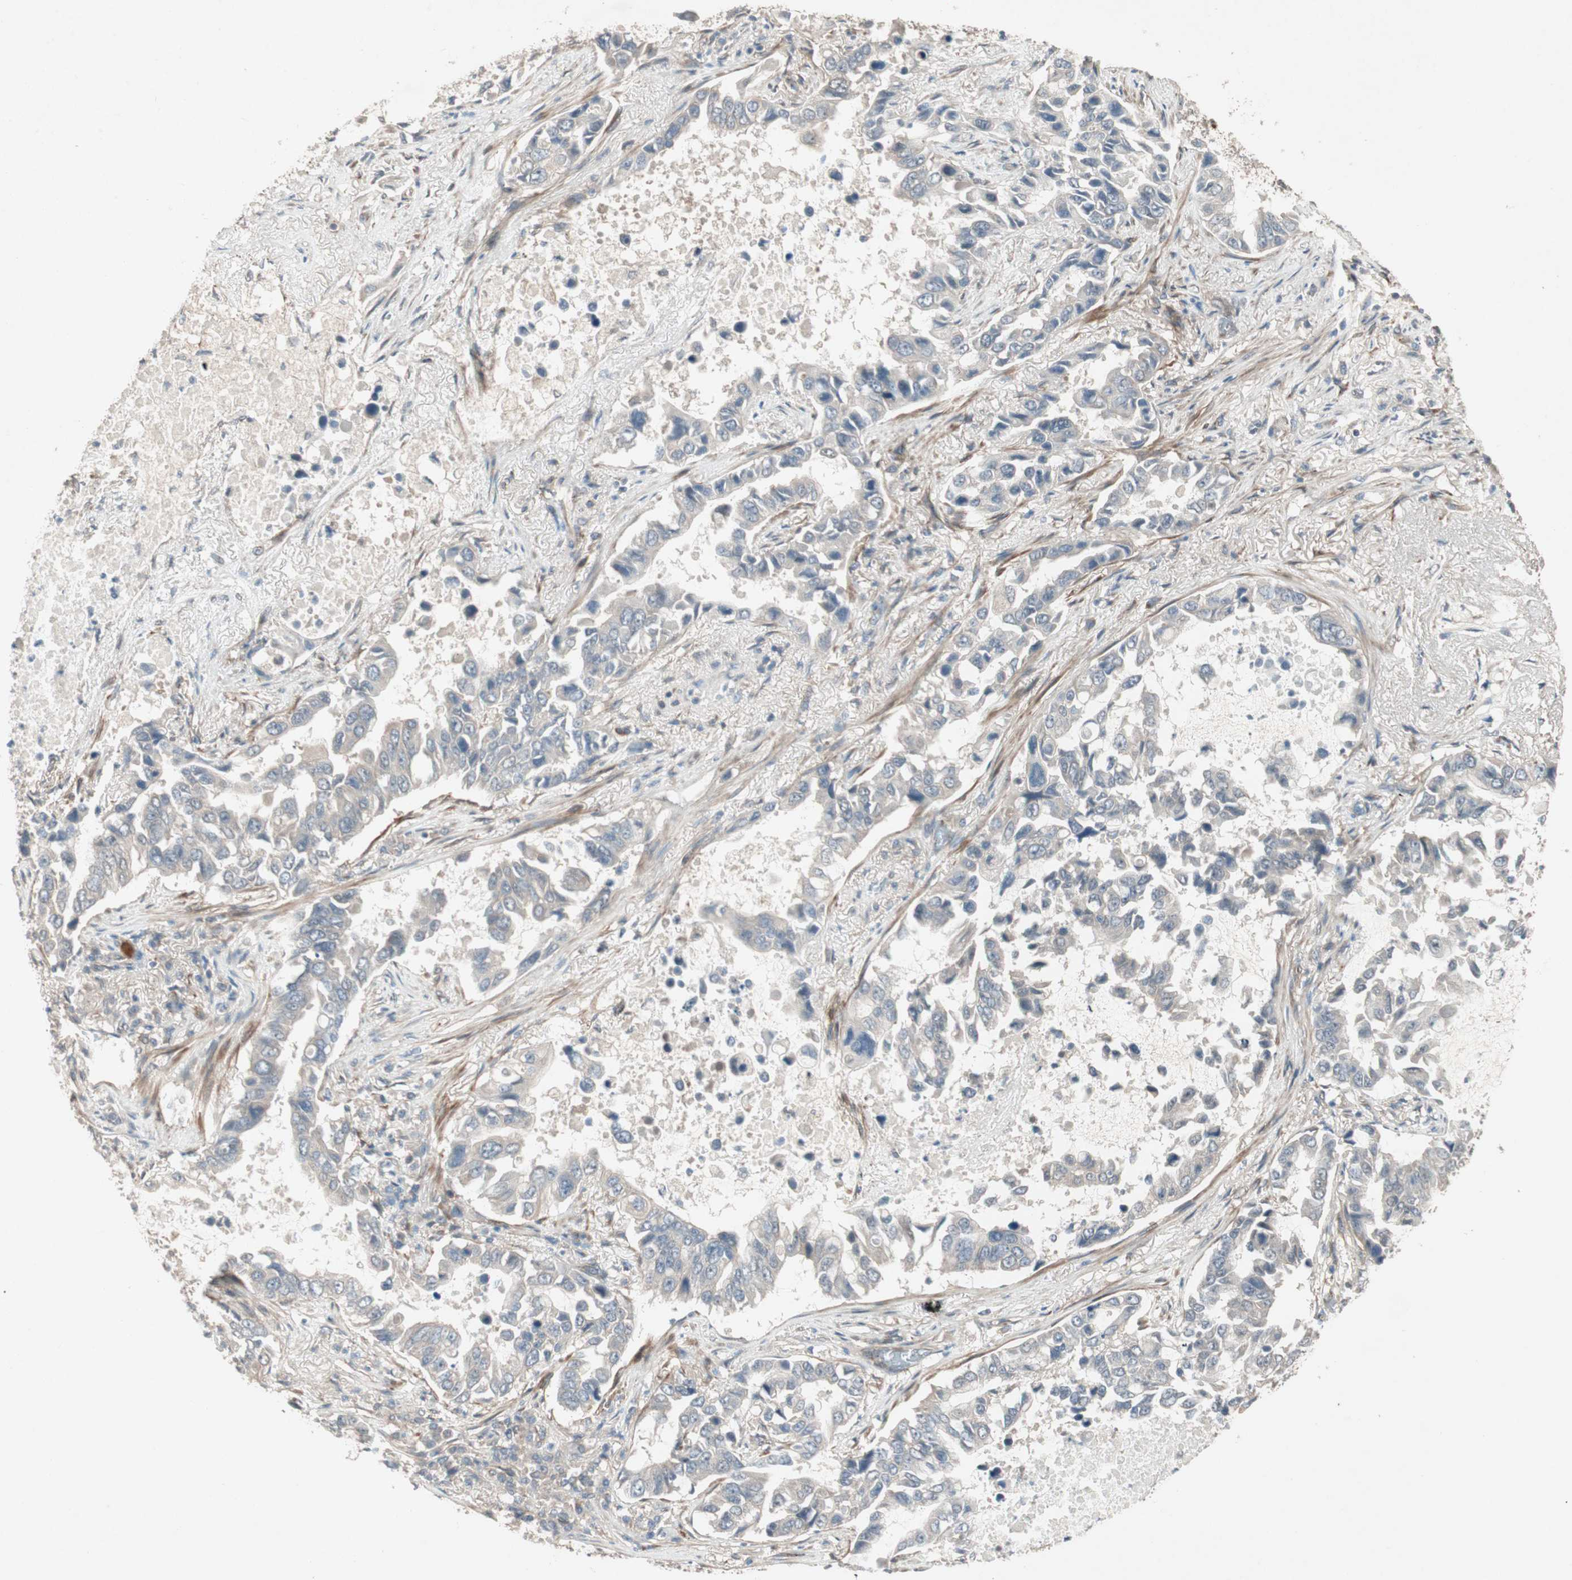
{"staining": {"intensity": "negative", "quantity": "none", "location": "none"}, "tissue": "lung cancer", "cell_type": "Tumor cells", "image_type": "cancer", "snomed": [{"axis": "morphology", "description": "Adenocarcinoma, NOS"}, {"axis": "topography", "description": "Lung"}], "caption": "An immunohistochemistry photomicrograph of adenocarcinoma (lung) is shown. There is no staining in tumor cells of adenocarcinoma (lung).", "gene": "SDSL", "patient": {"sex": "male", "age": 64}}